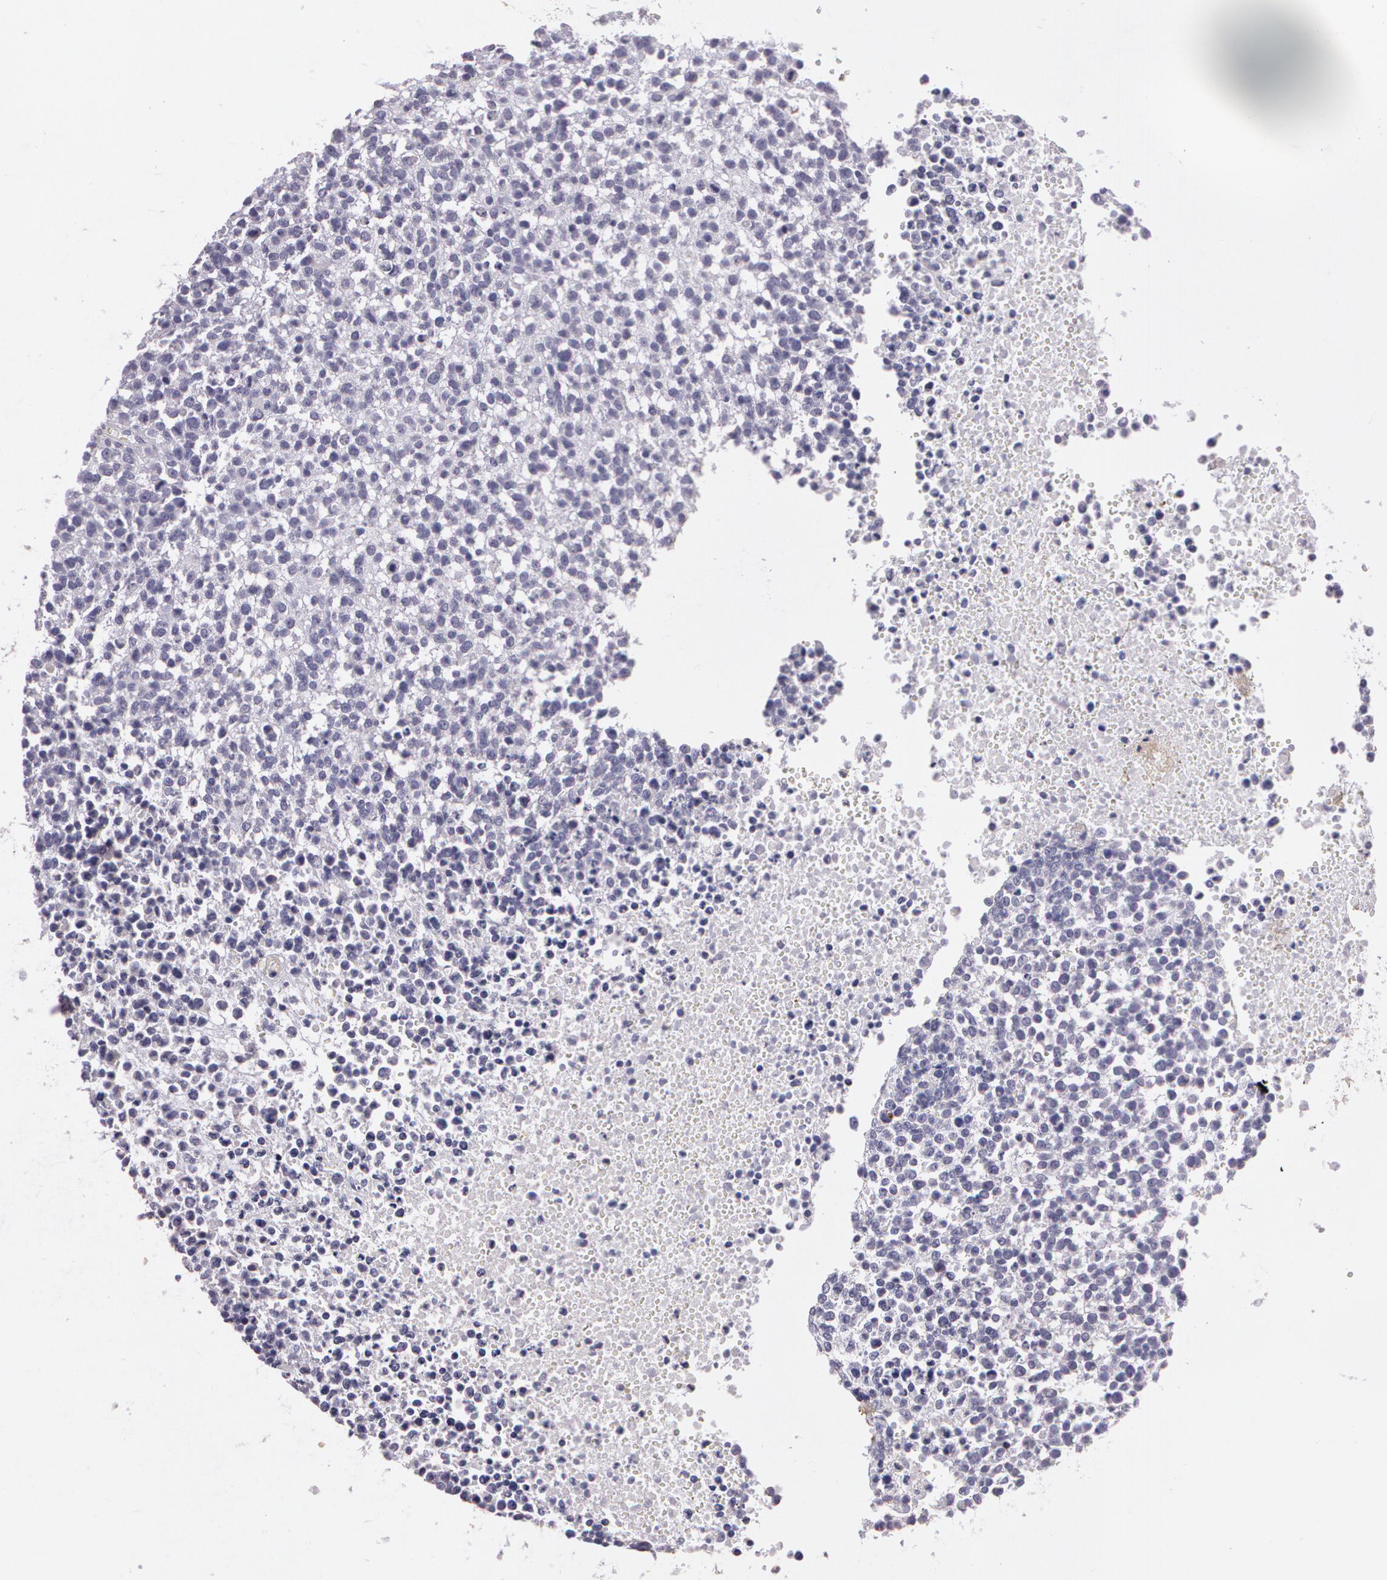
{"staining": {"intensity": "negative", "quantity": "none", "location": "none"}, "tissue": "glioma", "cell_type": "Tumor cells", "image_type": "cancer", "snomed": [{"axis": "morphology", "description": "Glioma, malignant, High grade"}, {"axis": "topography", "description": "Brain"}], "caption": "An IHC micrograph of glioma is shown. There is no staining in tumor cells of glioma.", "gene": "G2E3", "patient": {"sex": "male", "age": 66}}